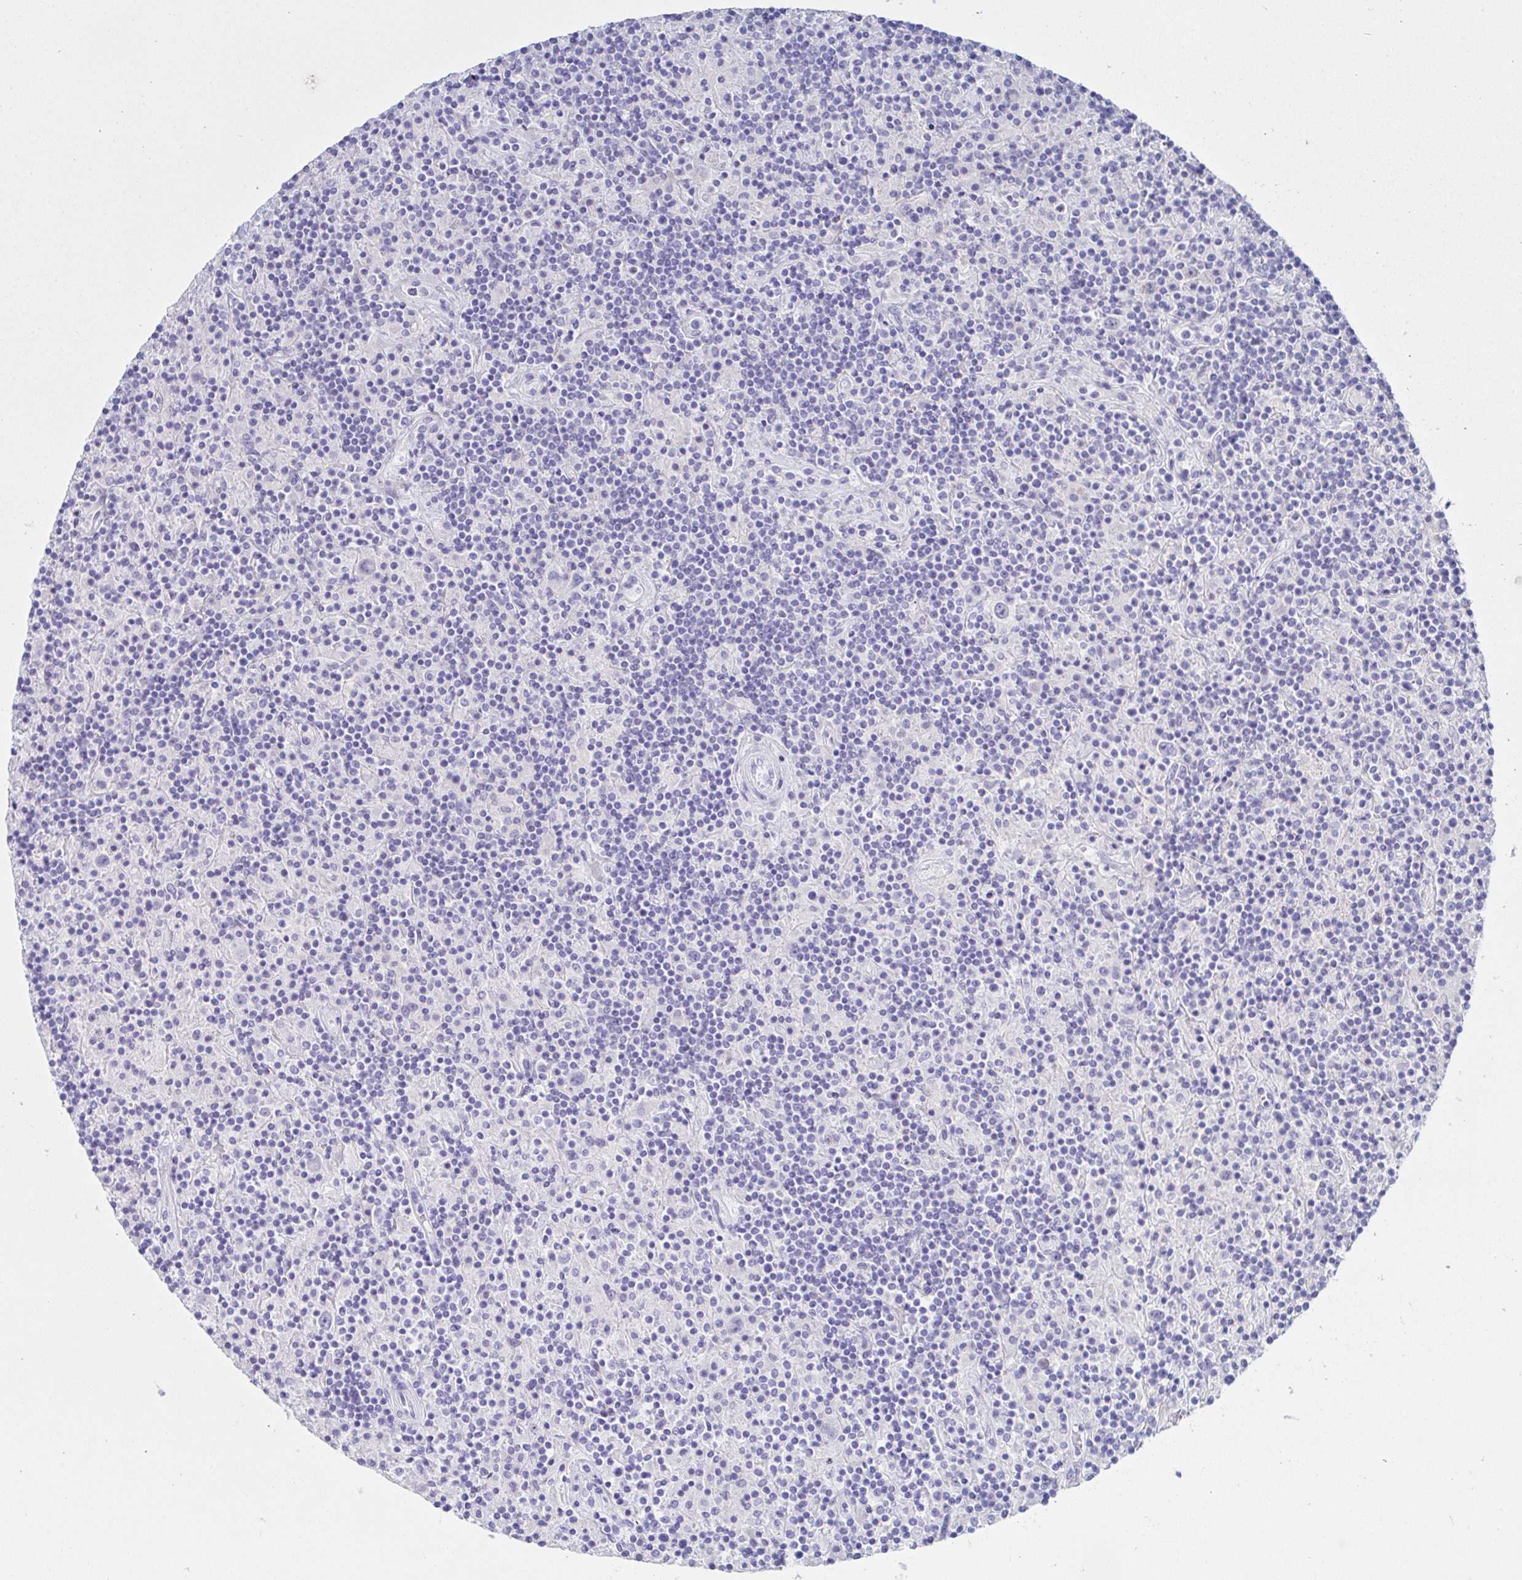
{"staining": {"intensity": "negative", "quantity": "none", "location": "none"}, "tissue": "lymphoma", "cell_type": "Tumor cells", "image_type": "cancer", "snomed": [{"axis": "morphology", "description": "Hodgkin's disease, NOS"}, {"axis": "topography", "description": "Lymph node"}], "caption": "This is a photomicrograph of immunohistochemistry staining of Hodgkin's disease, which shows no expression in tumor cells.", "gene": "SAA4", "patient": {"sex": "male", "age": 70}}